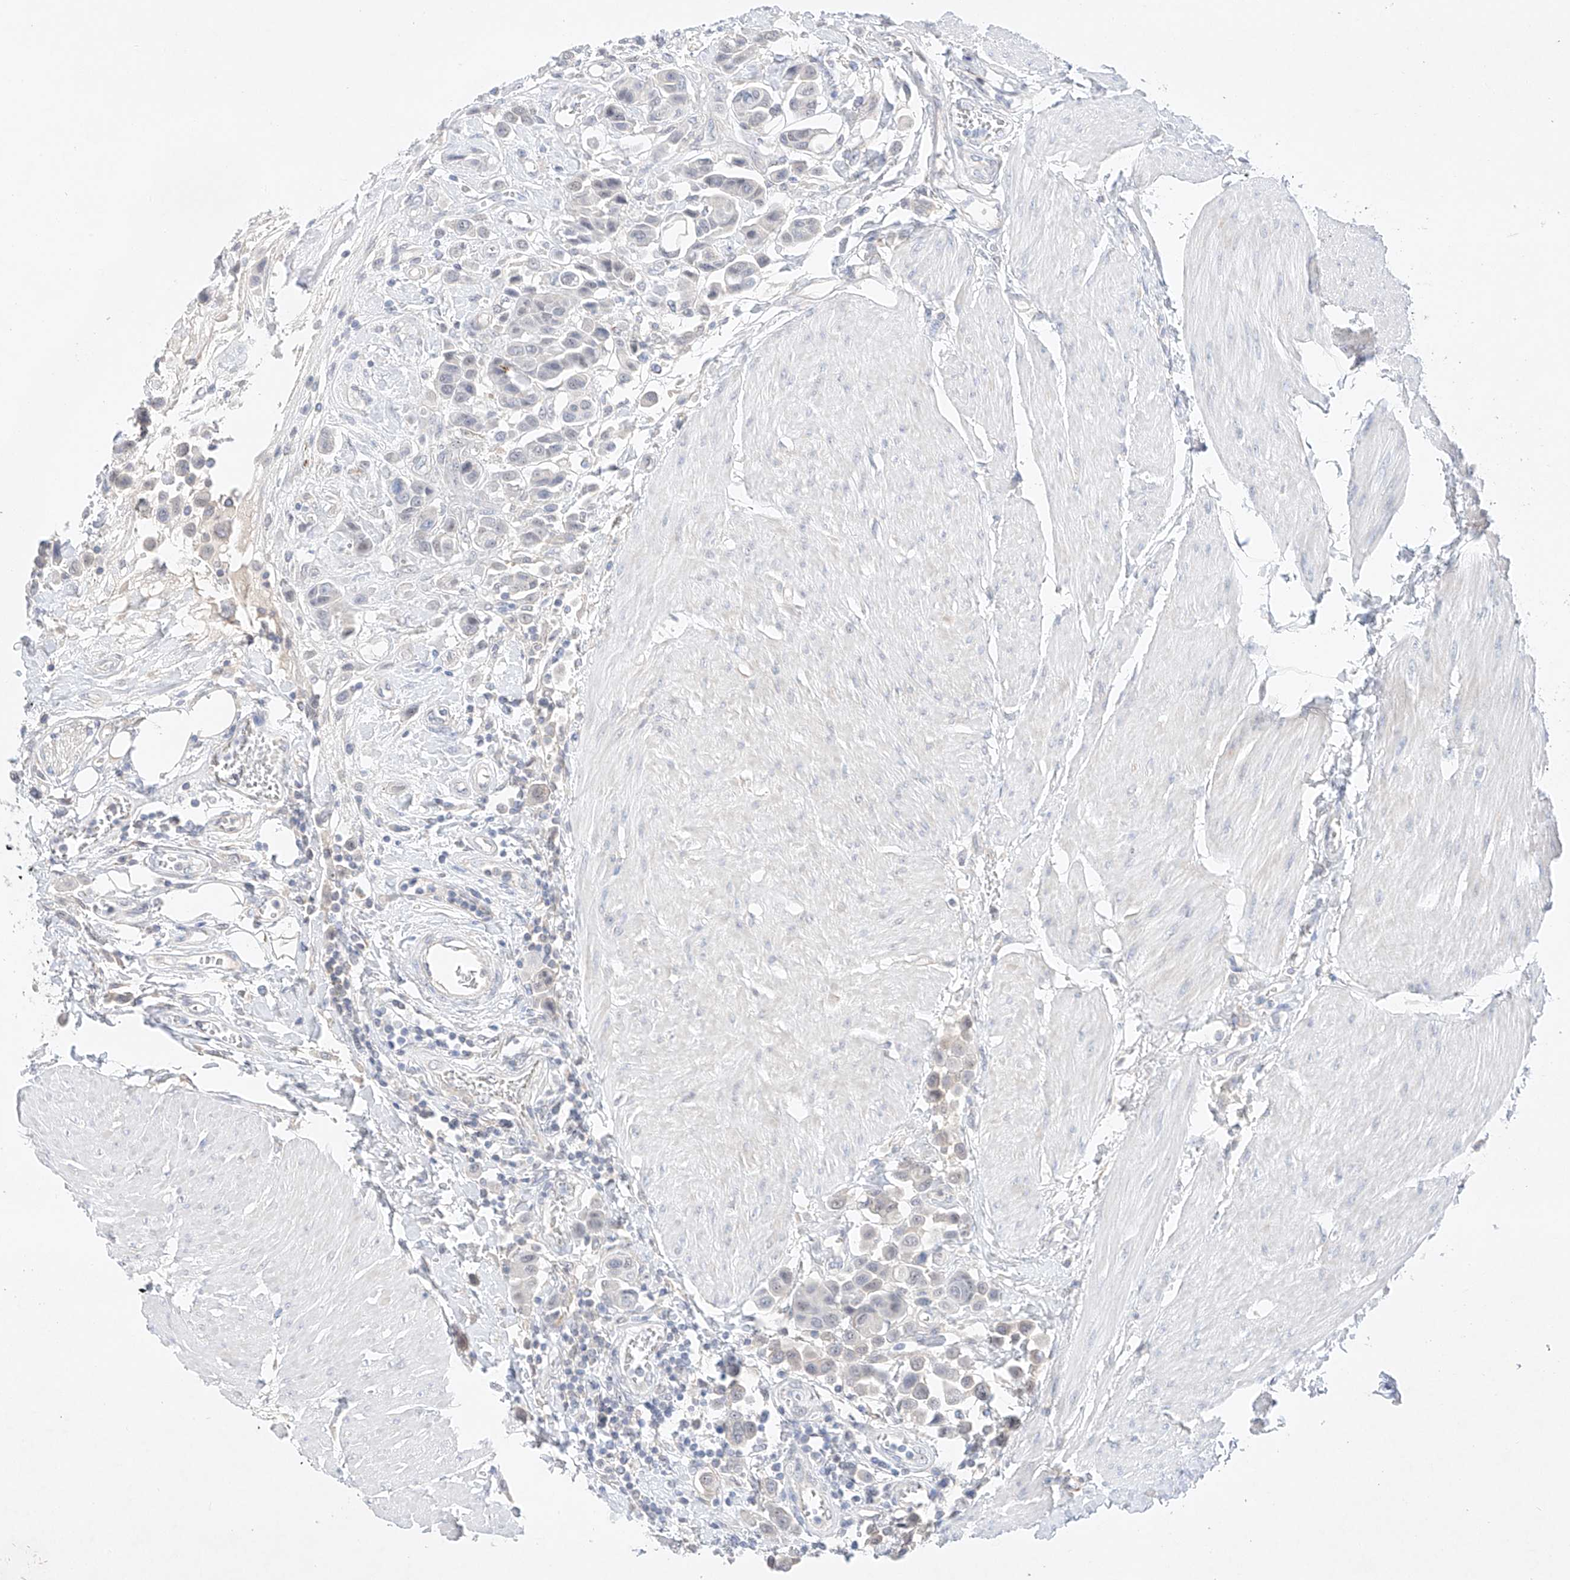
{"staining": {"intensity": "negative", "quantity": "none", "location": "none"}, "tissue": "urothelial cancer", "cell_type": "Tumor cells", "image_type": "cancer", "snomed": [{"axis": "morphology", "description": "Urothelial carcinoma, High grade"}, {"axis": "topography", "description": "Urinary bladder"}], "caption": "Tumor cells show no significant expression in urothelial cancer.", "gene": "IL22RA2", "patient": {"sex": "male", "age": 50}}